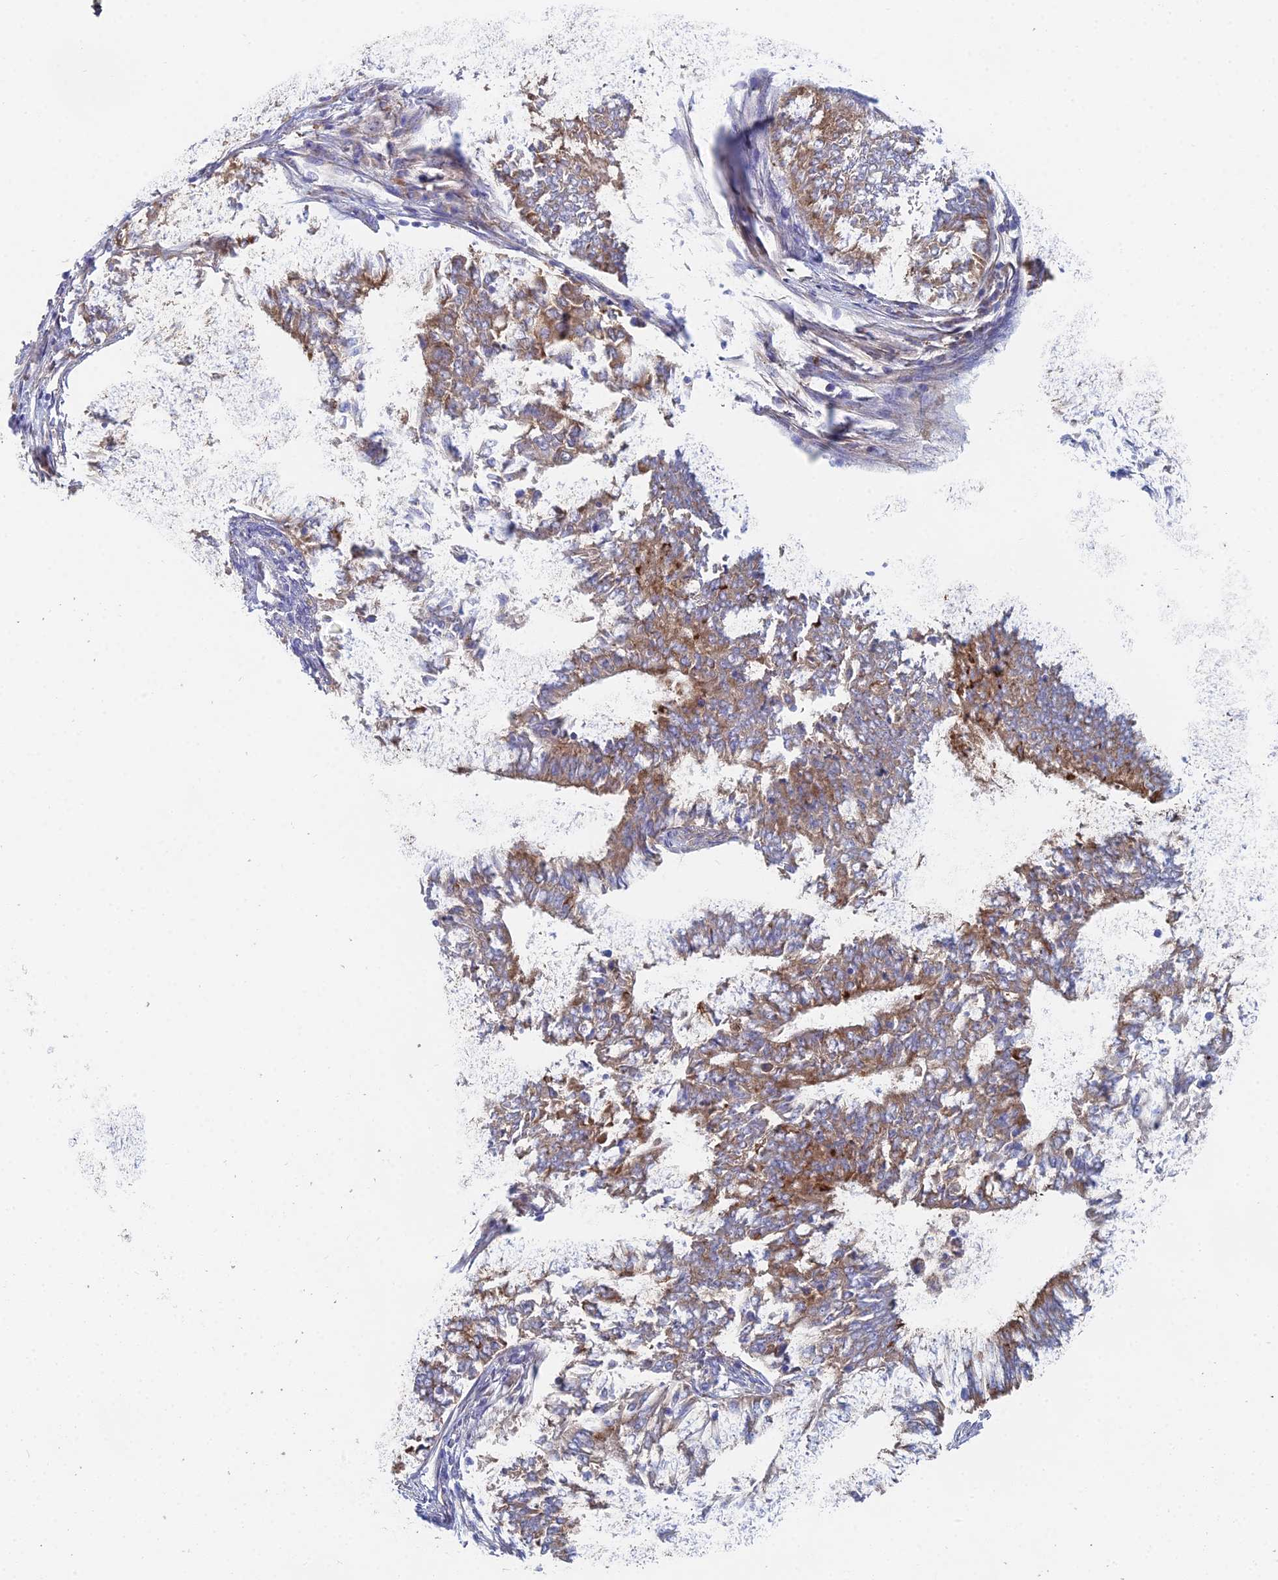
{"staining": {"intensity": "moderate", "quantity": "25%-75%", "location": "cytoplasmic/membranous"}, "tissue": "endometrial cancer", "cell_type": "Tumor cells", "image_type": "cancer", "snomed": [{"axis": "morphology", "description": "Adenocarcinoma, NOS"}, {"axis": "topography", "description": "Endometrium"}], "caption": "A brown stain highlights moderate cytoplasmic/membranous positivity of a protein in endometrial cancer tumor cells.", "gene": "ELOF1", "patient": {"sex": "female", "age": 62}}